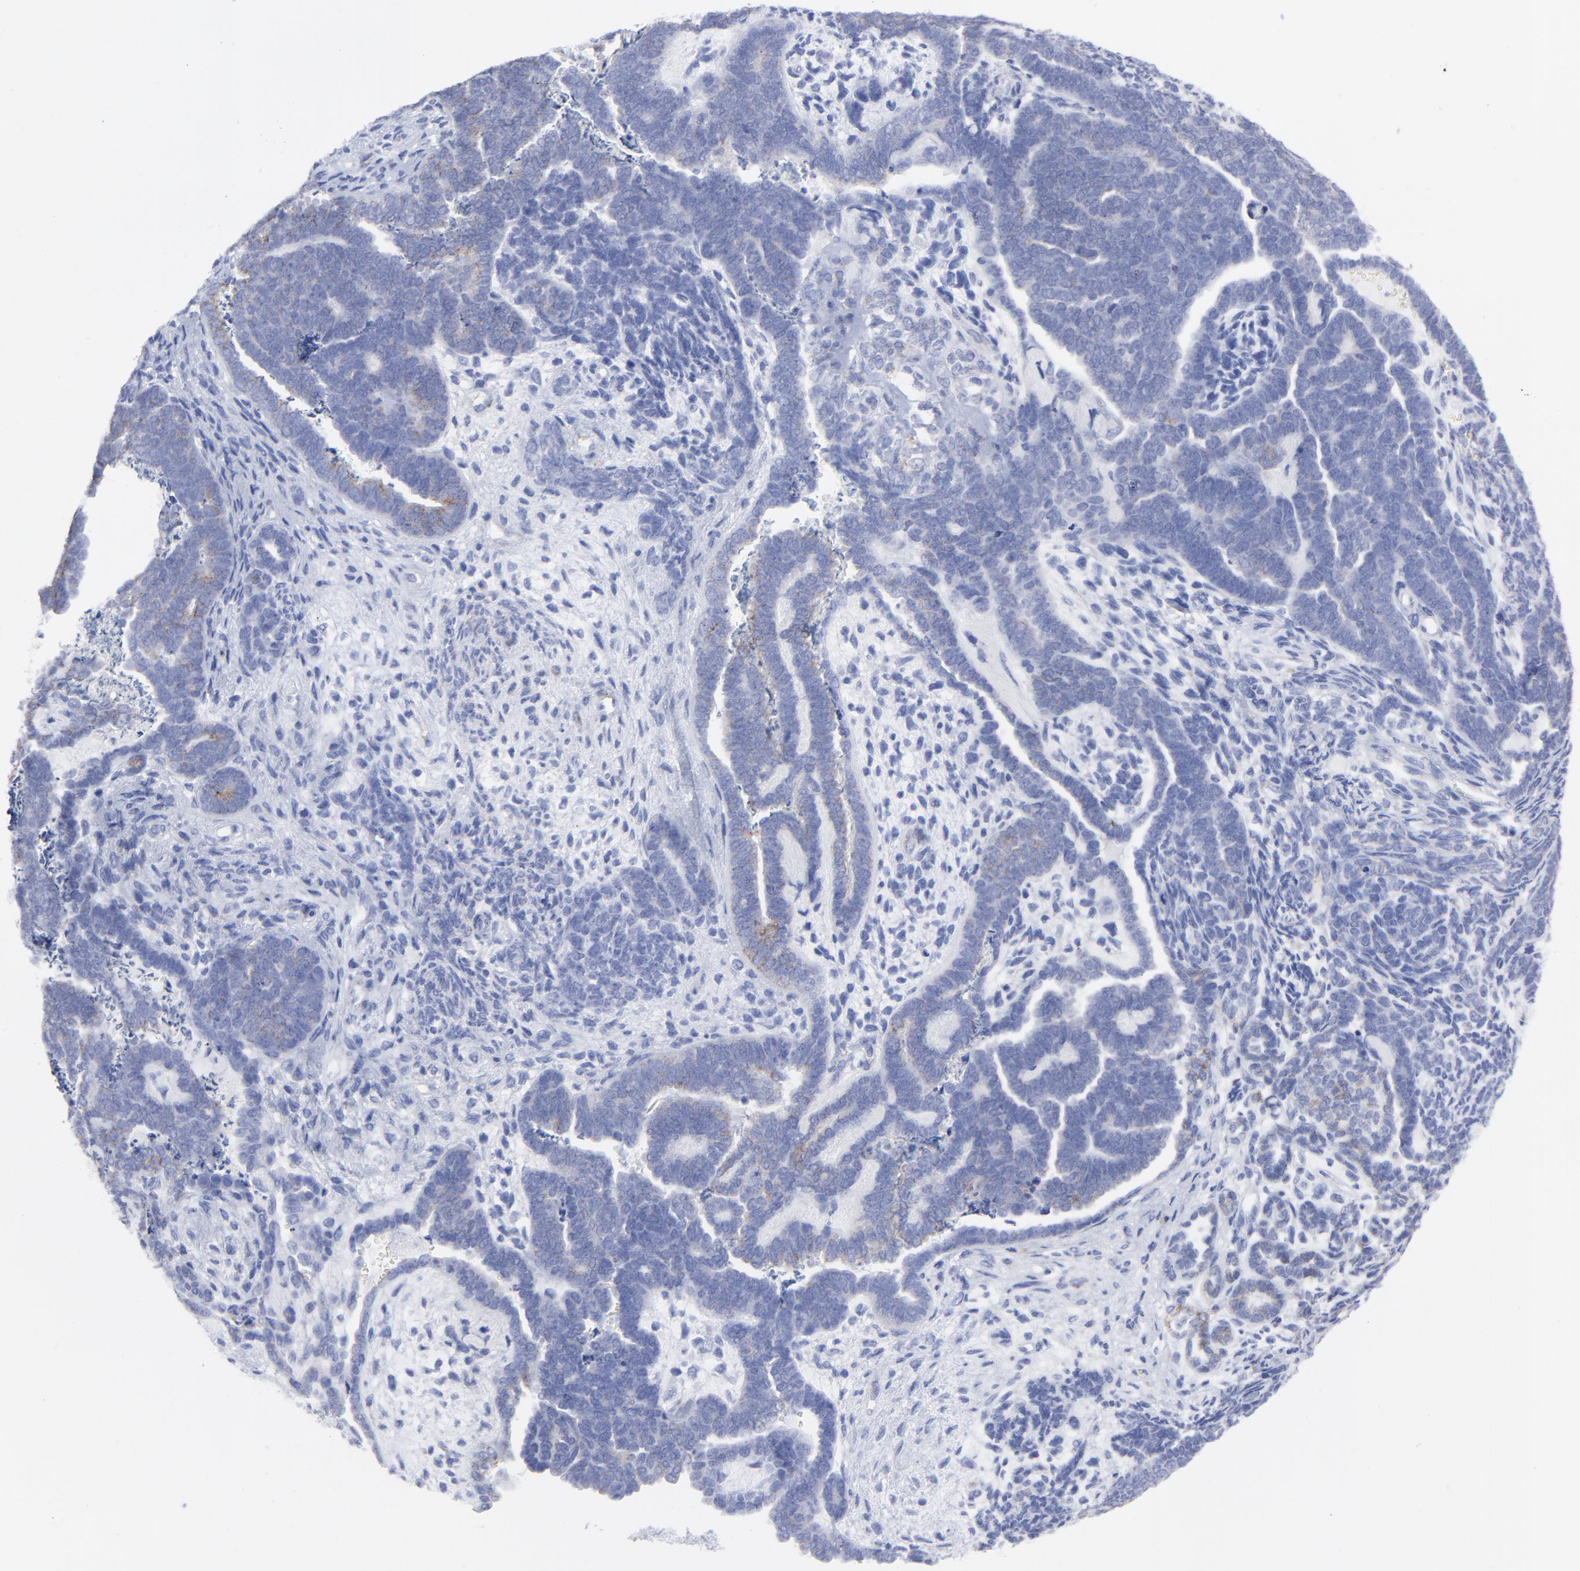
{"staining": {"intensity": "weak", "quantity": "<25%", "location": "cytoplasmic/membranous"}, "tissue": "endometrial cancer", "cell_type": "Tumor cells", "image_type": "cancer", "snomed": [{"axis": "morphology", "description": "Neoplasm, malignant, NOS"}, {"axis": "topography", "description": "Endometrium"}], "caption": "An IHC micrograph of endometrial cancer is shown. There is no staining in tumor cells of endometrial cancer.", "gene": "CNTN3", "patient": {"sex": "female", "age": 74}}